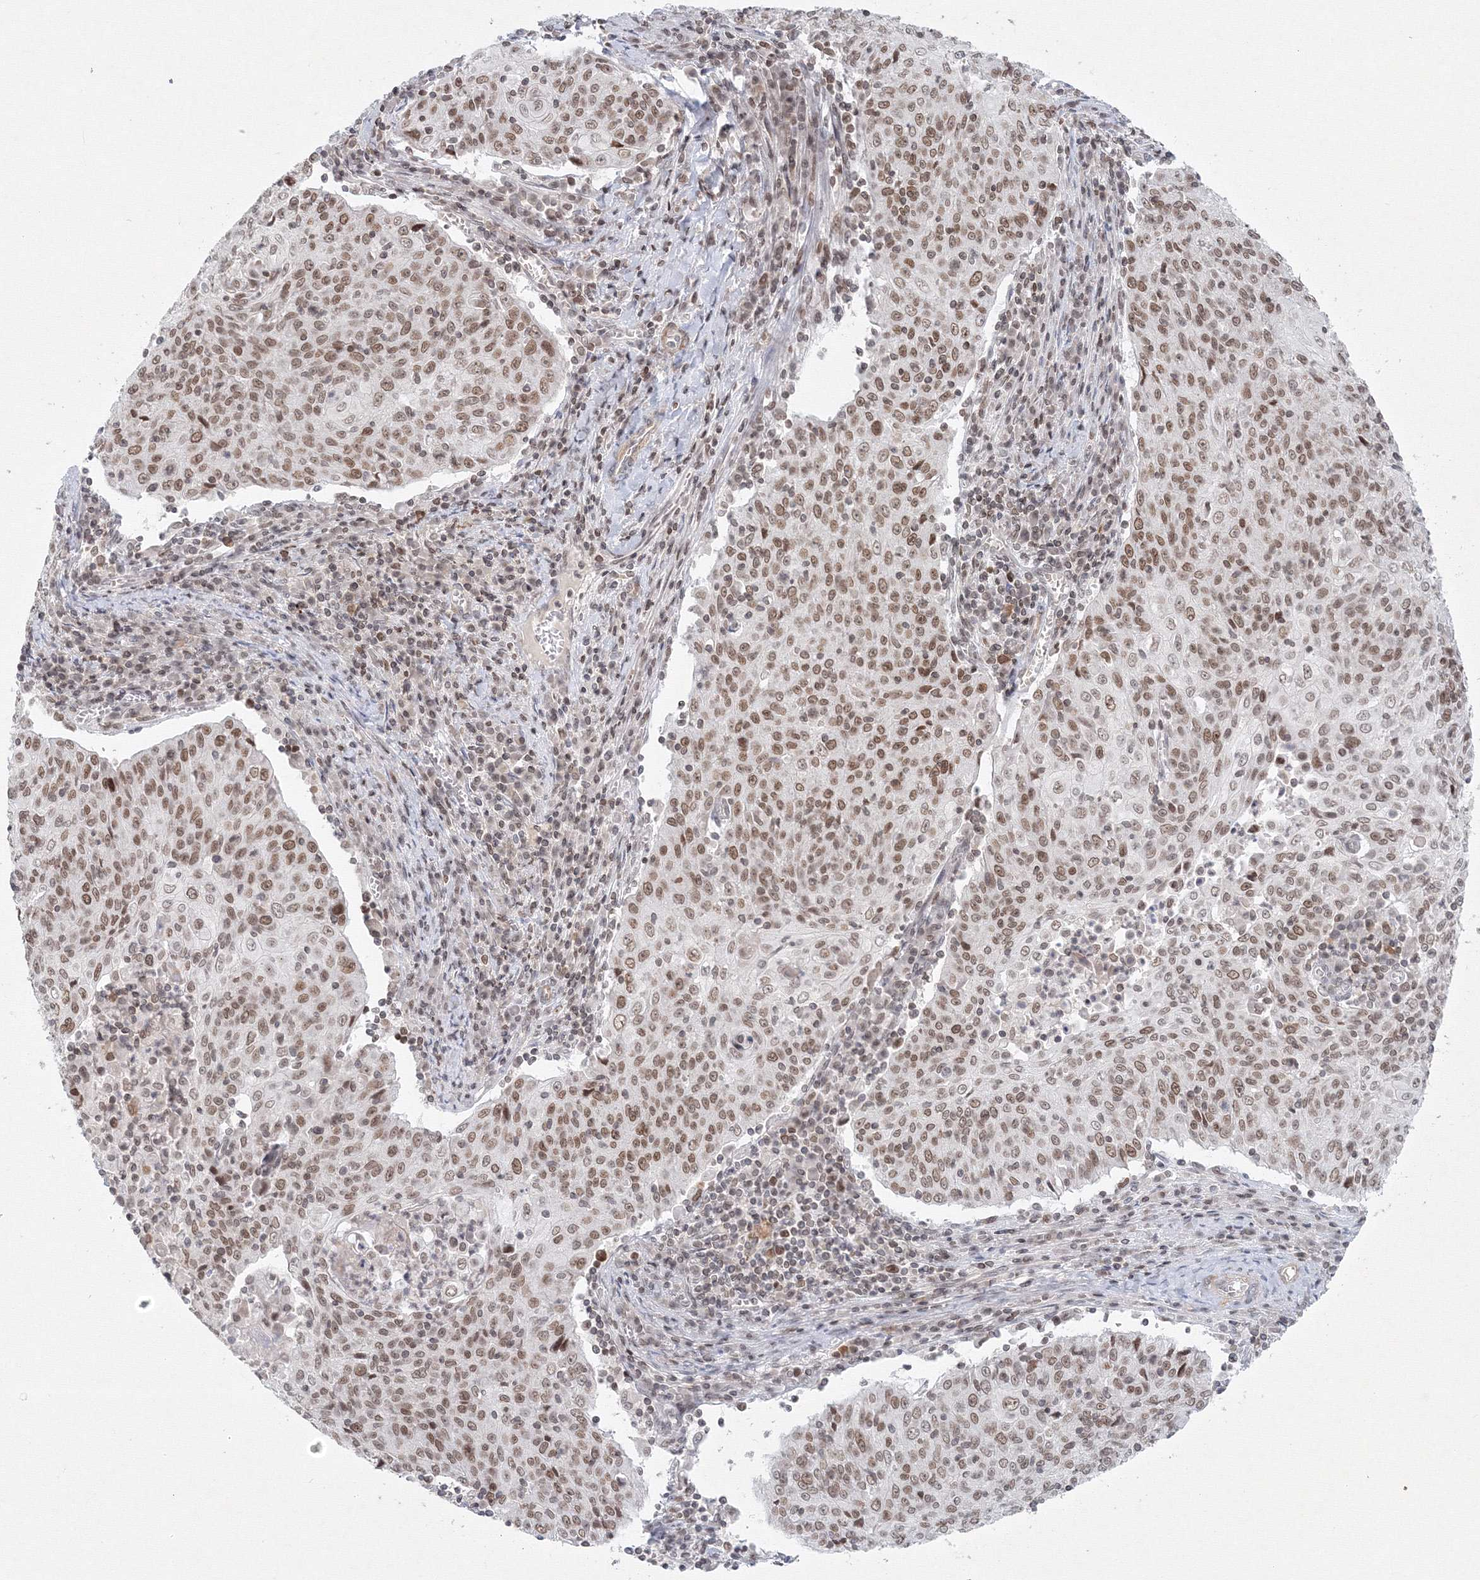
{"staining": {"intensity": "moderate", "quantity": ">75%", "location": "nuclear"}, "tissue": "cervical cancer", "cell_type": "Tumor cells", "image_type": "cancer", "snomed": [{"axis": "morphology", "description": "Squamous cell carcinoma, NOS"}, {"axis": "topography", "description": "Cervix"}], "caption": "Approximately >75% of tumor cells in human squamous cell carcinoma (cervical) exhibit moderate nuclear protein positivity as visualized by brown immunohistochemical staining.", "gene": "KIF4A", "patient": {"sex": "female", "age": 48}}